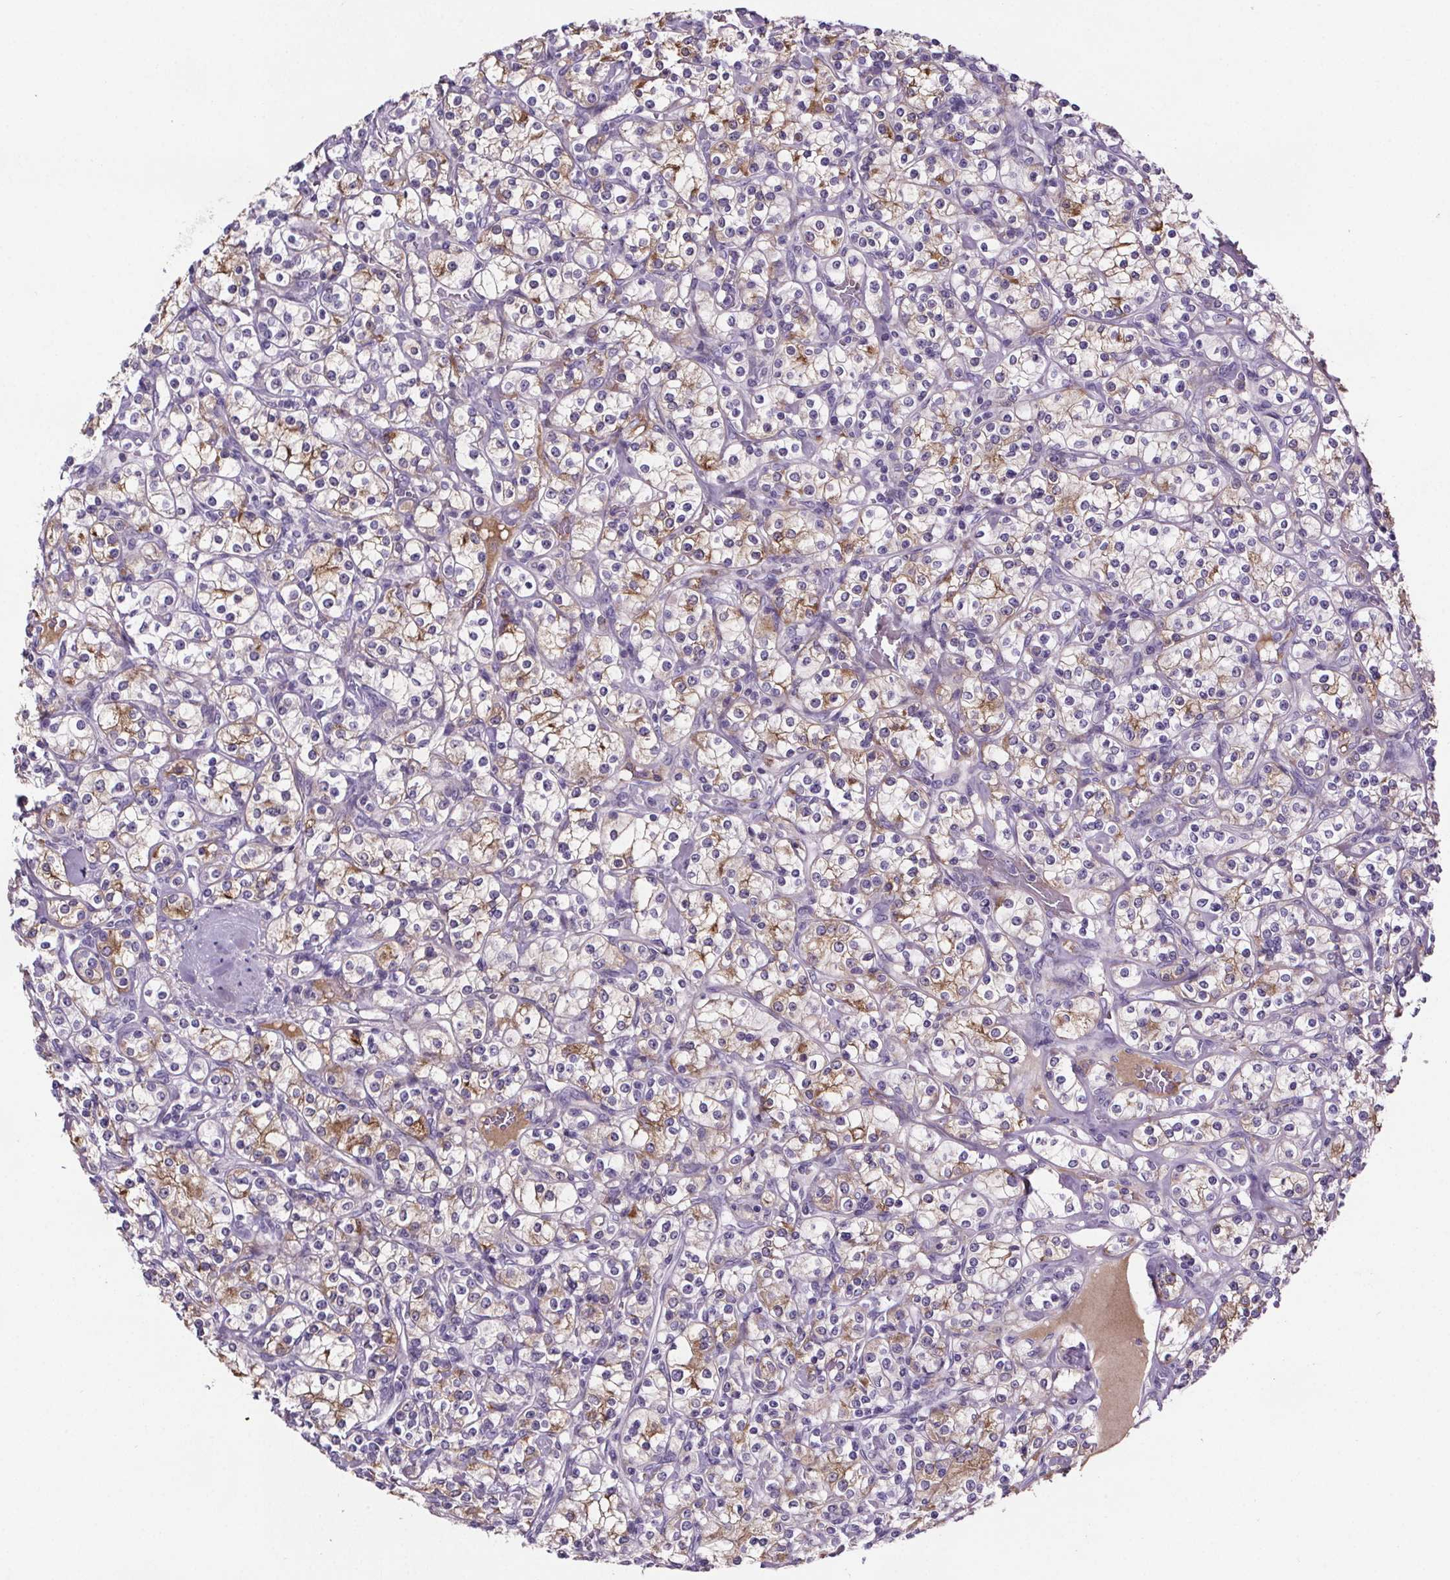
{"staining": {"intensity": "moderate", "quantity": "<25%", "location": "cytoplasmic/membranous"}, "tissue": "renal cancer", "cell_type": "Tumor cells", "image_type": "cancer", "snomed": [{"axis": "morphology", "description": "Adenocarcinoma, NOS"}, {"axis": "topography", "description": "Kidney"}], "caption": "Renal cancer (adenocarcinoma) stained for a protein displays moderate cytoplasmic/membranous positivity in tumor cells.", "gene": "CUBN", "patient": {"sex": "male", "age": 77}}